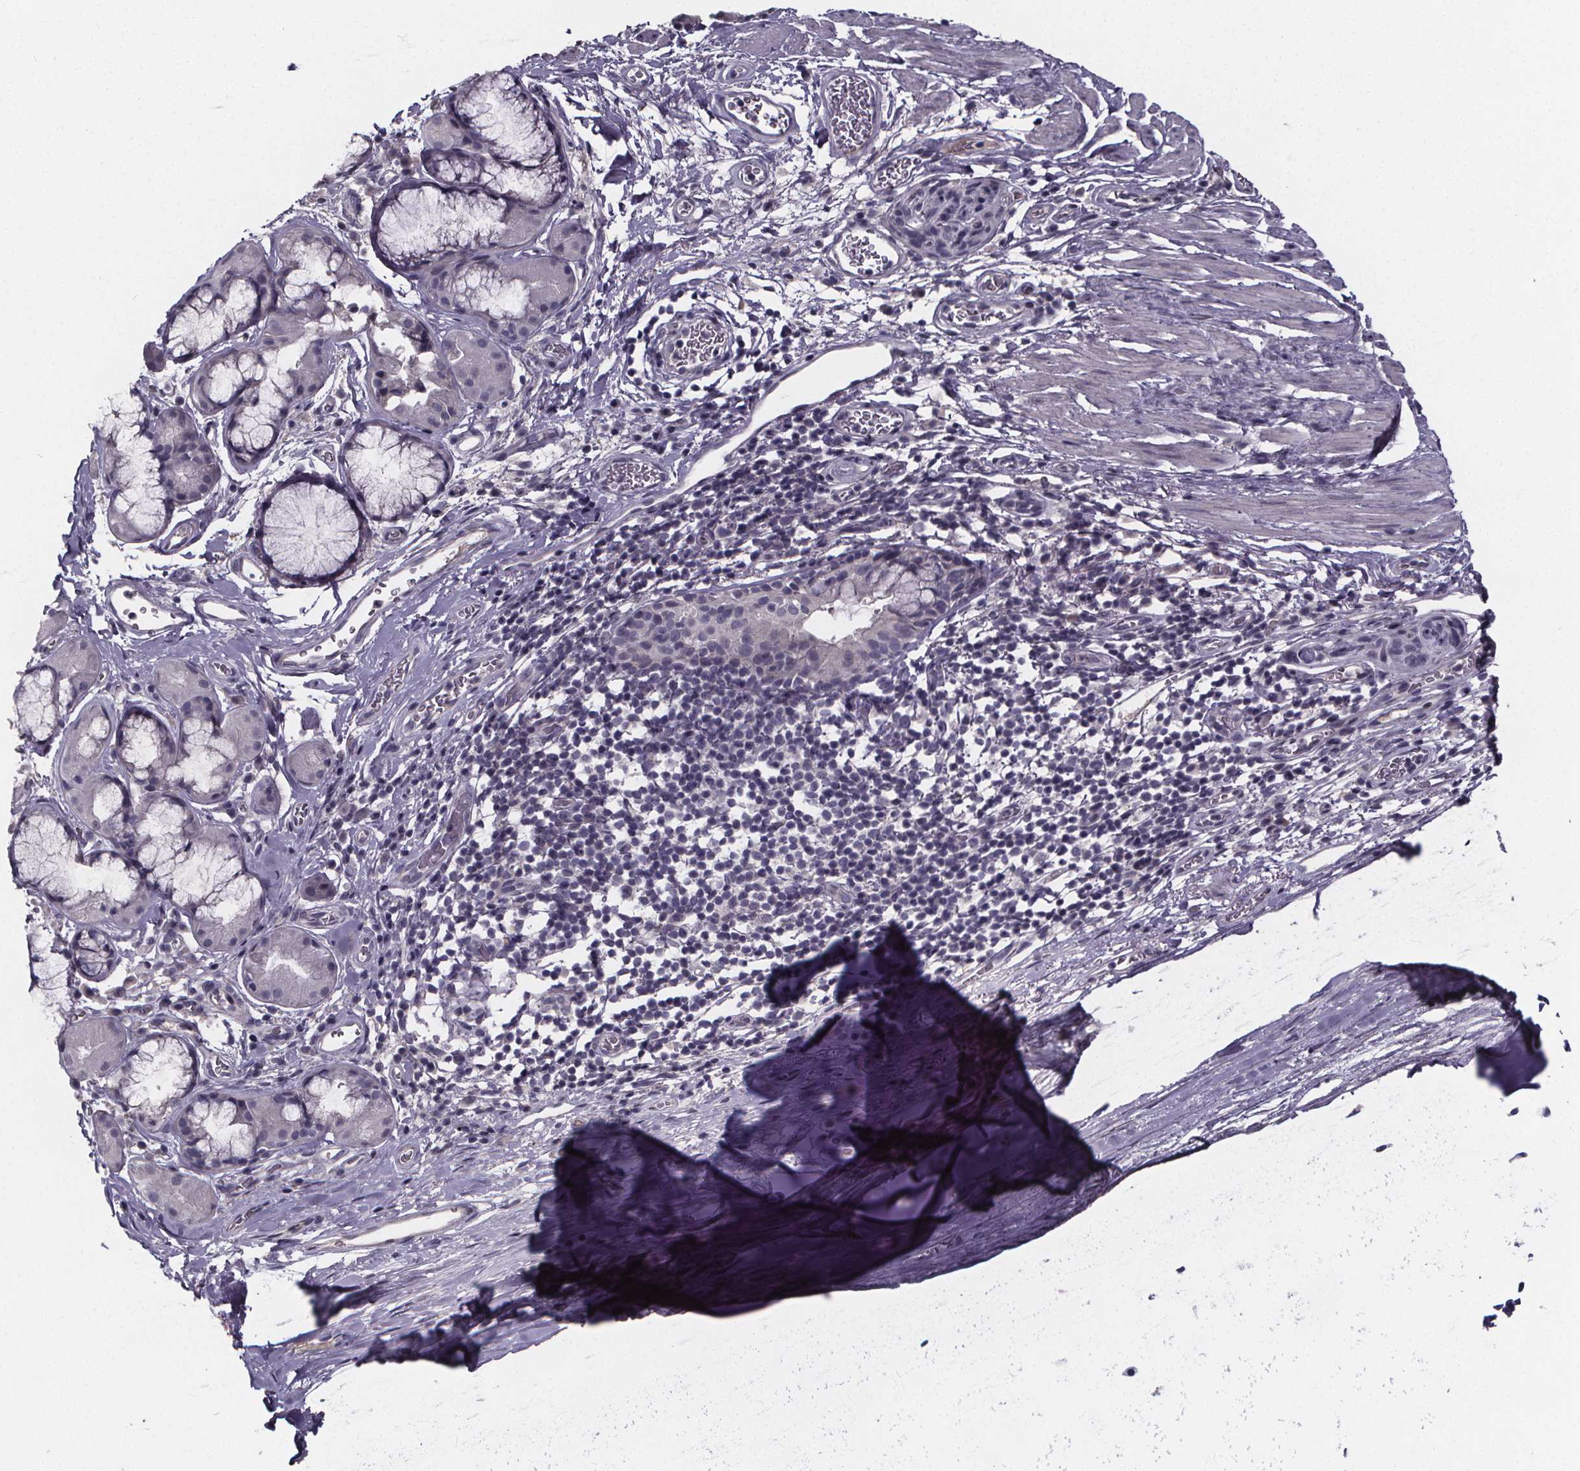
{"staining": {"intensity": "negative", "quantity": "none", "location": "none"}, "tissue": "bronchus", "cell_type": "Respiratory epithelial cells", "image_type": "normal", "snomed": [{"axis": "morphology", "description": "Normal tissue, NOS"}, {"axis": "topography", "description": "Cartilage tissue"}, {"axis": "topography", "description": "Bronchus"}], "caption": "Respiratory epithelial cells show no significant staining in normal bronchus. (Immunohistochemistry, brightfield microscopy, high magnification).", "gene": "AGT", "patient": {"sex": "male", "age": 58}}